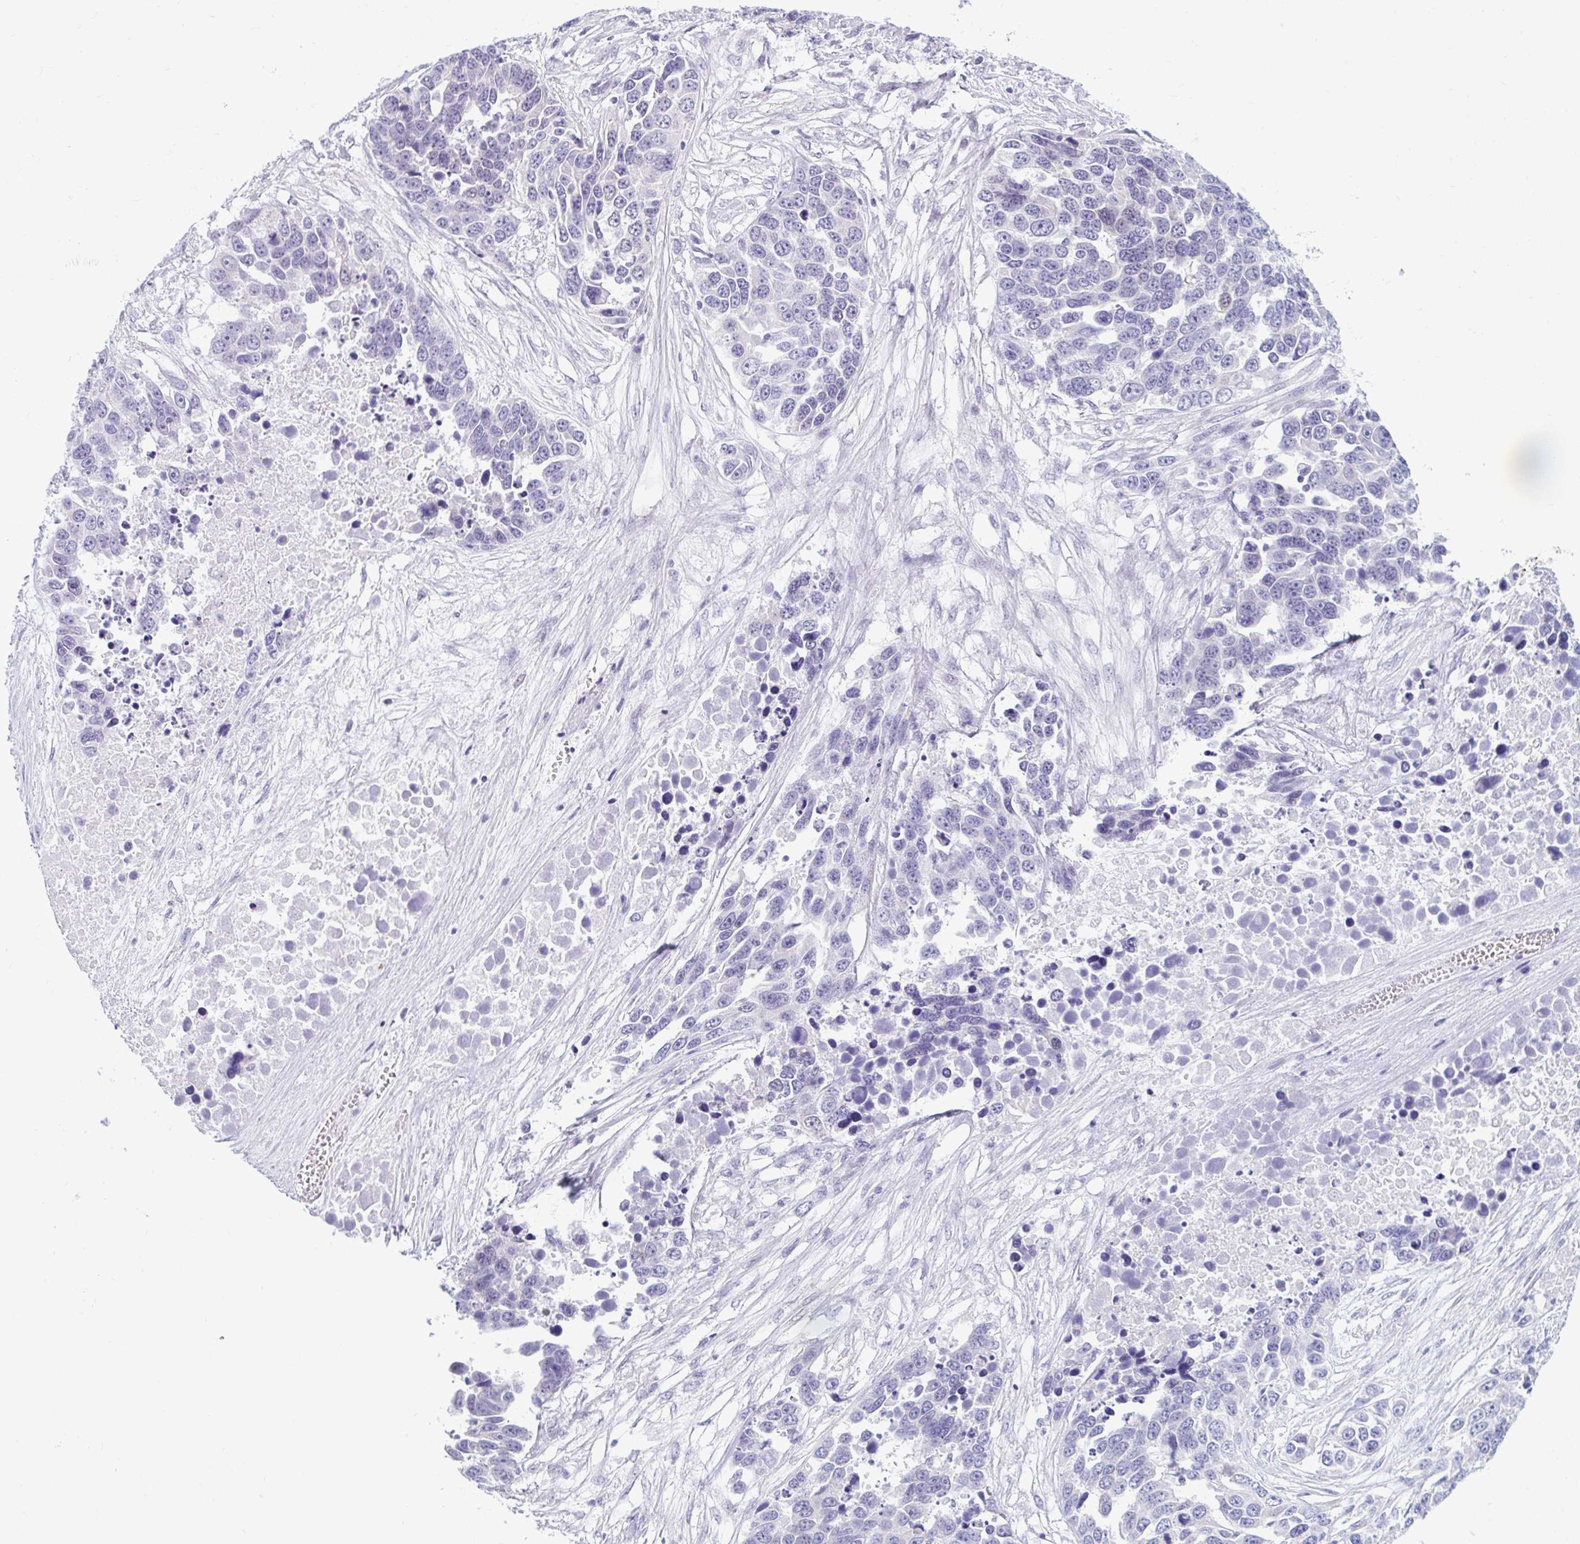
{"staining": {"intensity": "negative", "quantity": "none", "location": "none"}, "tissue": "ovarian cancer", "cell_type": "Tumor cells", "image_type": "cancer", "snomed": [{"axis": "morphology", "description": "Cystadenocarcinoma, serous, NOS"}, {"axis": "topography", "description": "Ovary"}], "caption": "There is no significant expression in tumor cells of ovarian cancer. (Stains: DAB immunohistochemistry (IHC) with hematoxylin counter stain, Microscopy: brightfield microscopy at high magnification).", "gene": "FAM153A", "patient": {"sex": "female", "age": 76}}